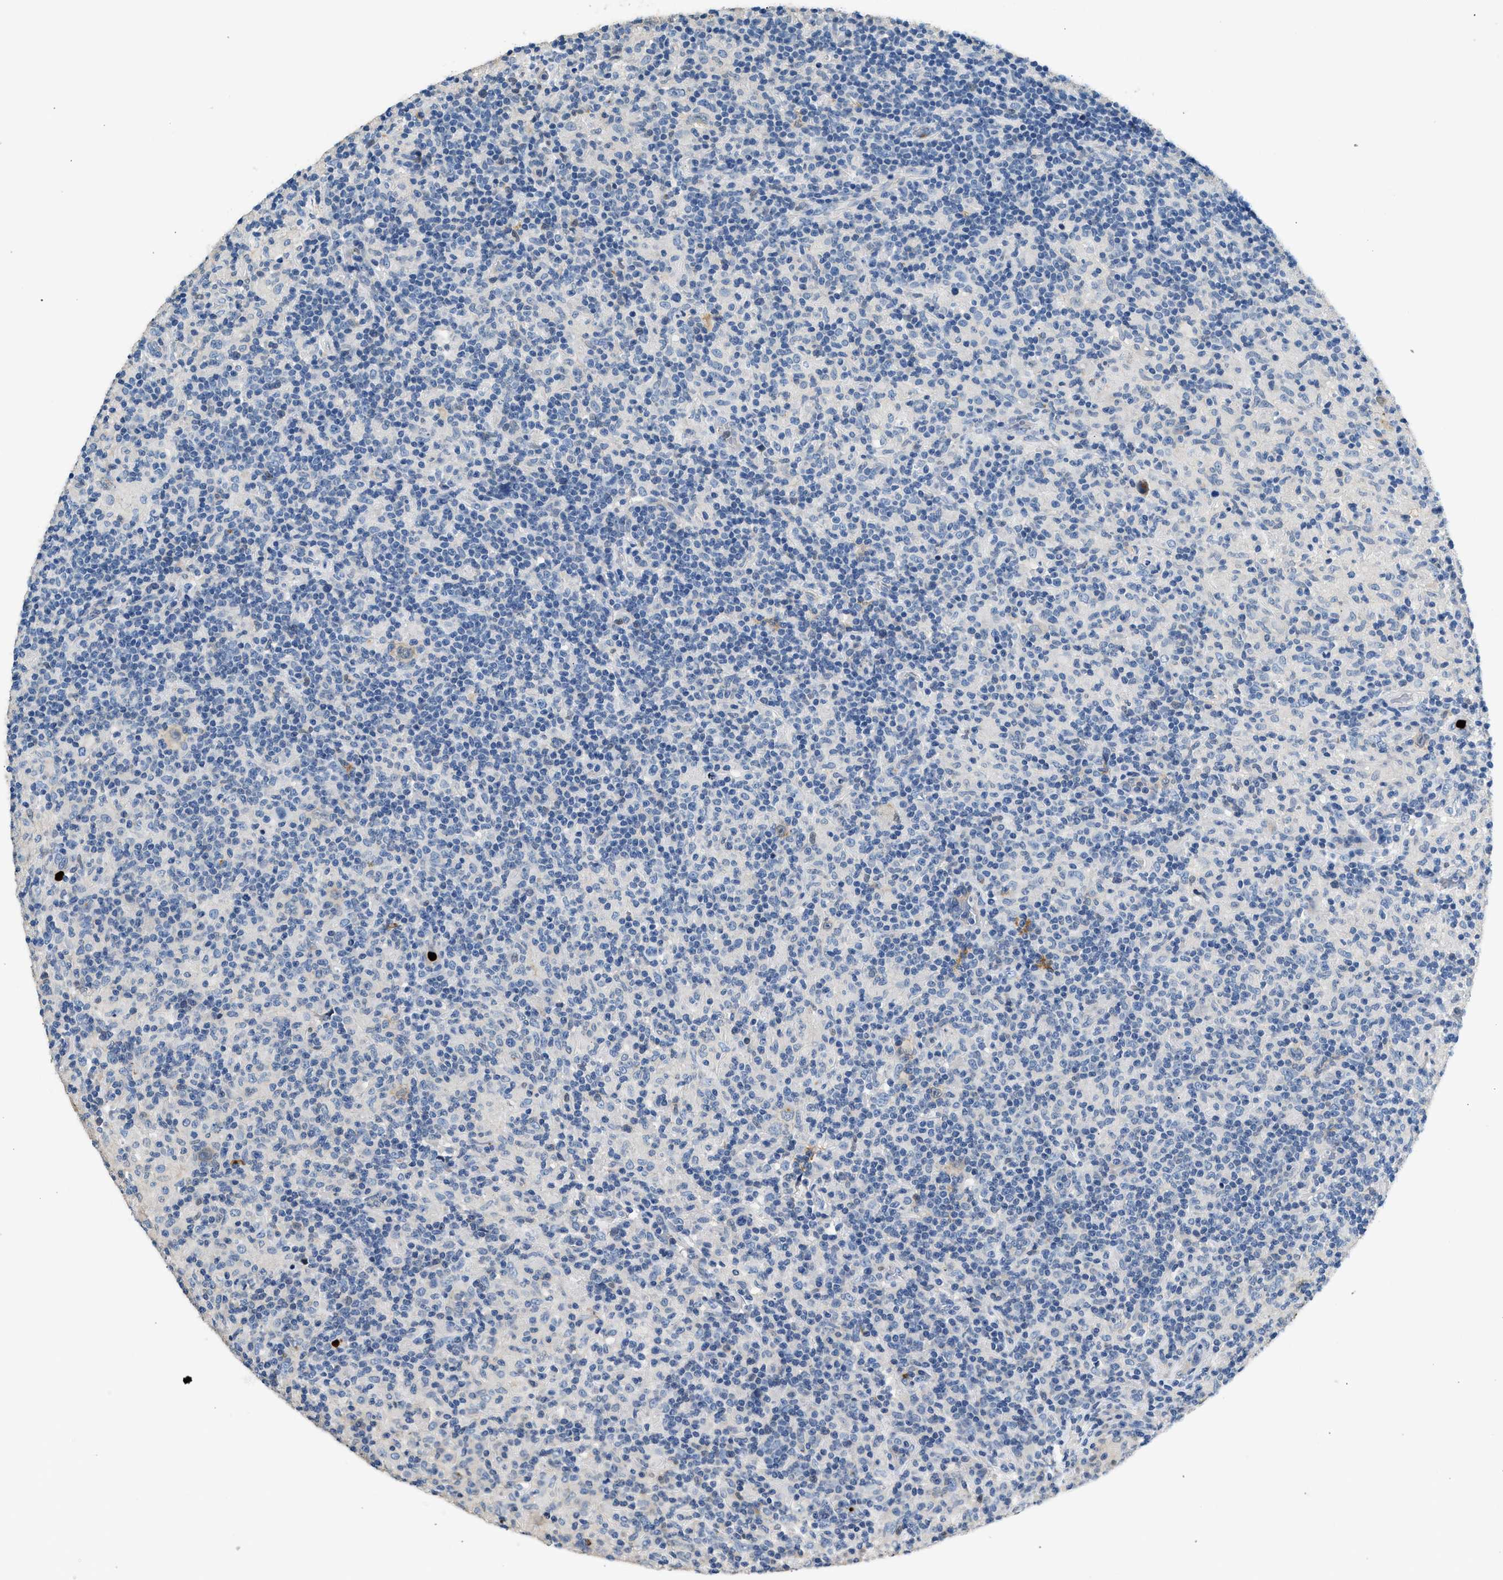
{"staining": {"intensity": "negative", "quantity": "none", "location": "none"}, "tissue": "lymphoma", "cell_type": "Tumor cells", "image_type": "cancer", "snomed": [{"axis": "morphology", "description": "Hodgkin's disease, NOS"}, {"axis": "topography", "description": "Lymph node"}], "caption": "Tumor cells are negative for protein expression in human Hodgkin's disease.", "gene": "ANXA3", "patient": {"sex": "male", "age": 70}}